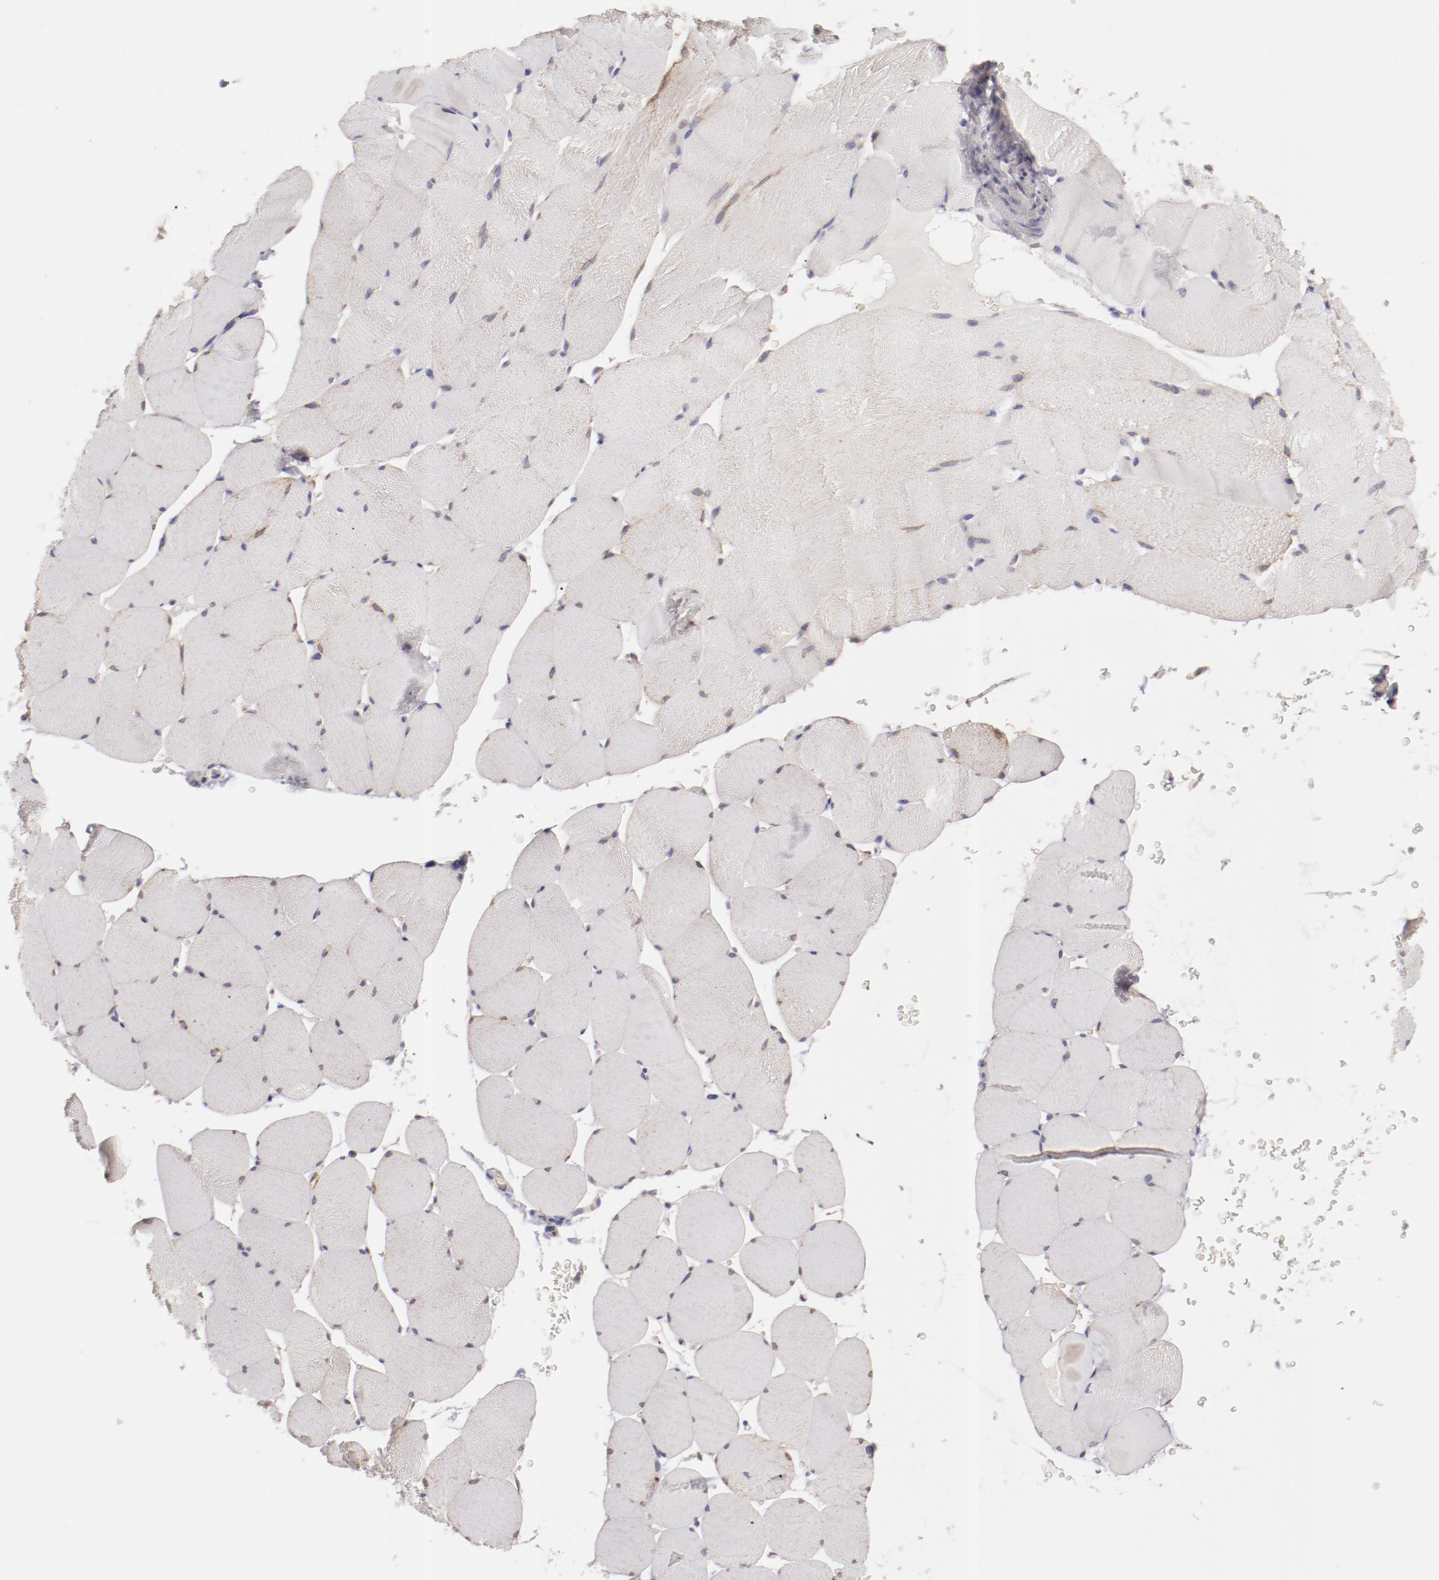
{"staining": {"intensity": "weak", "quantity": "<25%", "location": "cytoplasmic/membranous"}, "tissue": "skeletal muscle", "cell_type": "Myocytes", "image_type": "normal", "snomed": [{"axis": "morphology", "description": "Normal tissue, NOS"}, {"axis": "topography", "description": "Skeletal muscle"}], "caption": "Myocytes show no significant protein staining in benign skeletal muscle. (Stains: DAB immunohistochemistry with hematoxylin counter stain, Microscopy: brightfield microscopy at high magnification).", "gene": "ENTPD5", "patient": {"sex": "male", "age": 62}}